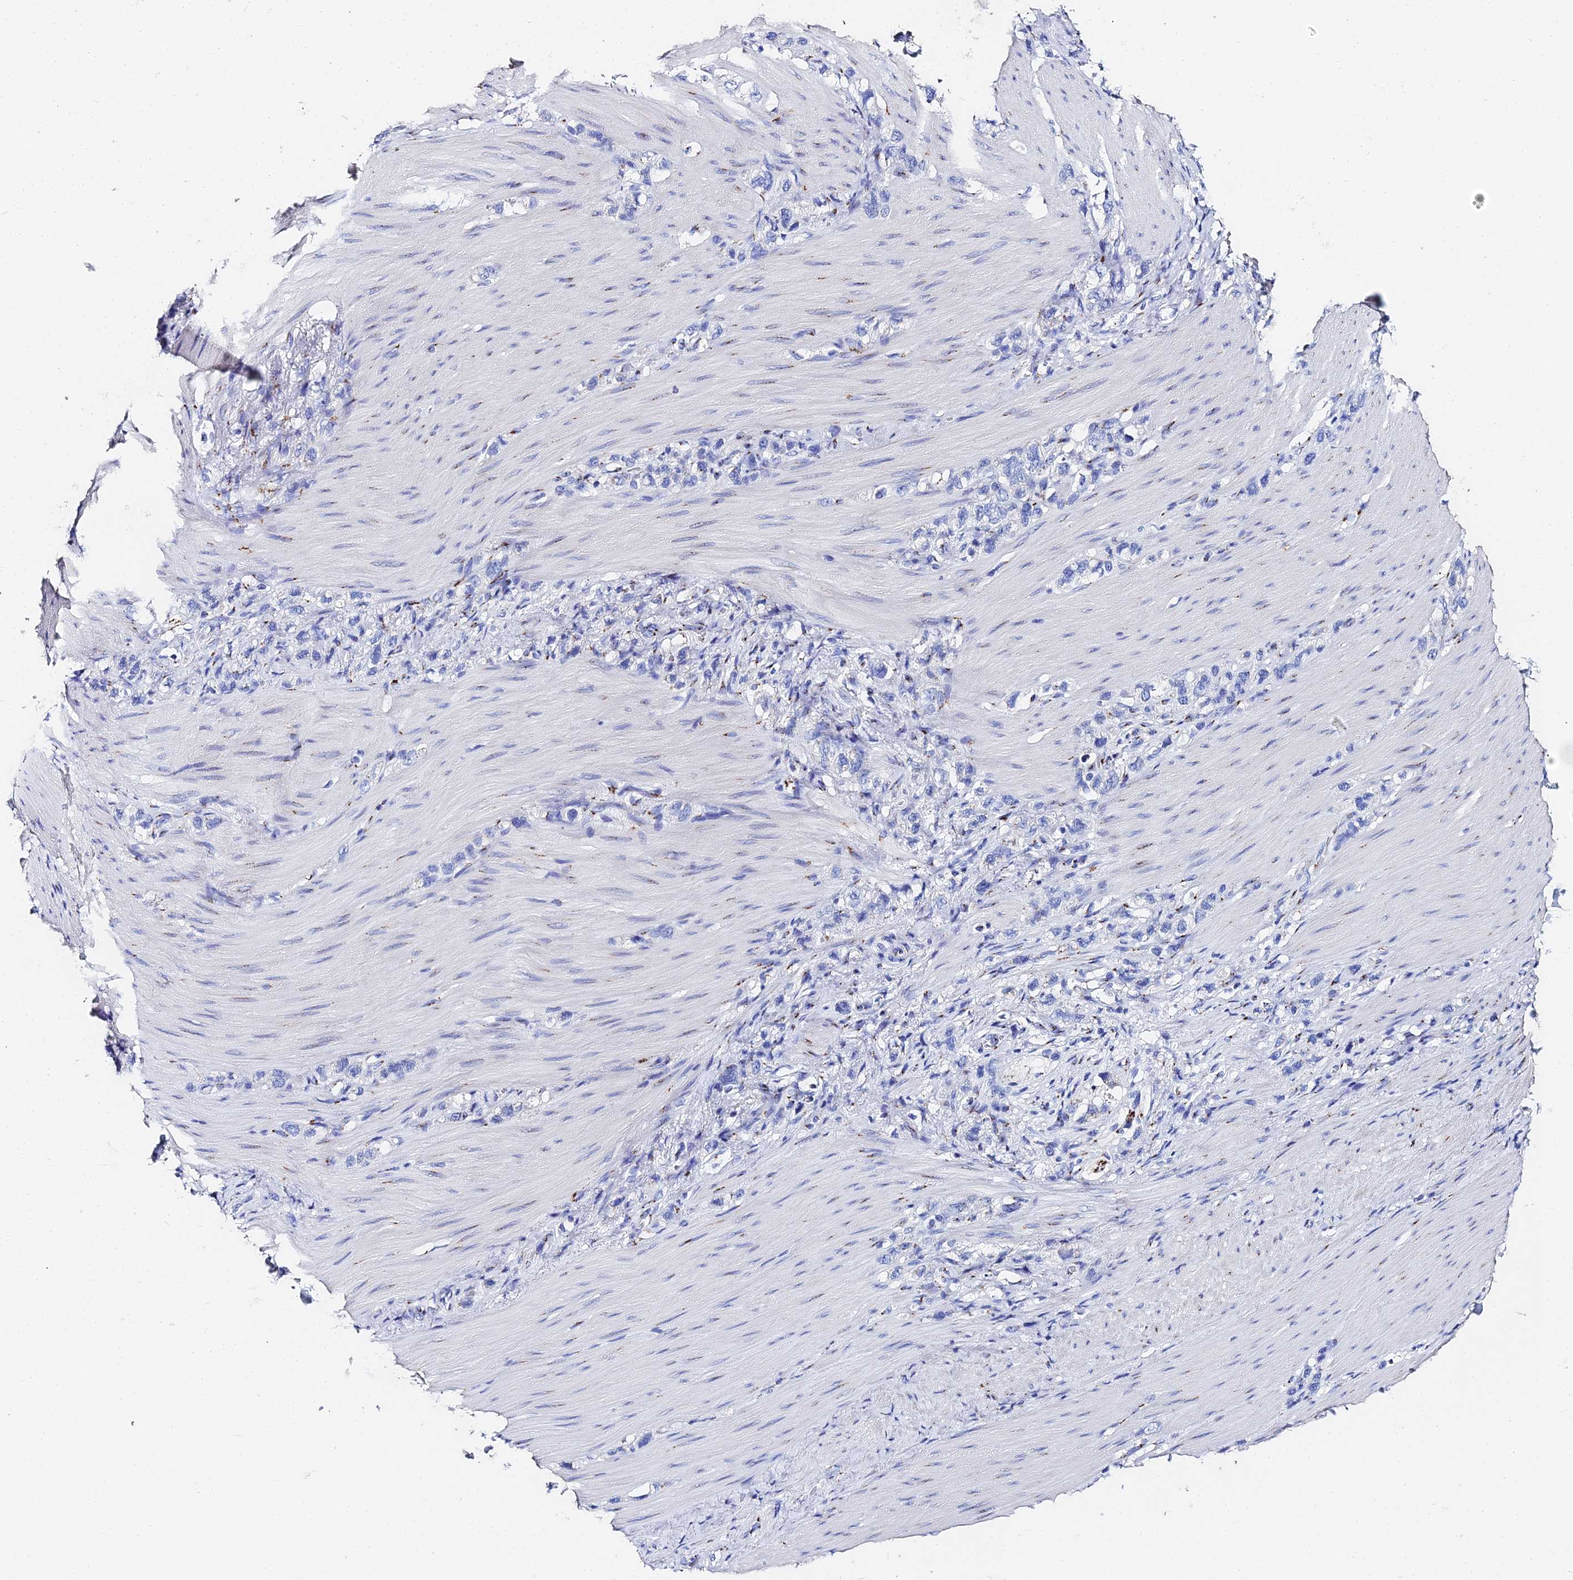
{"staining": {"intensity": "weak", "quantity": "<25%", "location": "cytoplasmic/membranous"}, "tissue": "stomach cancer", "cell_type": "Tumor cells", "image_type": "cancer", "snomed": [{"axis": "morphology", "description": "Adenocarcinoma, NOS"}, {"axis": "topography", "description": "Stomach"}], "caption": "DAB (3,3'-diaminobenzidine) immunohistochemical staining of stomach adenocarcinoma demonstrates no significant staining in tumor cells. (DAB IHC visualized using brightfield microscopy, high magnification).", "gene": "ENSG00000268674", "patient": {"sex": "female", "age": 65}}